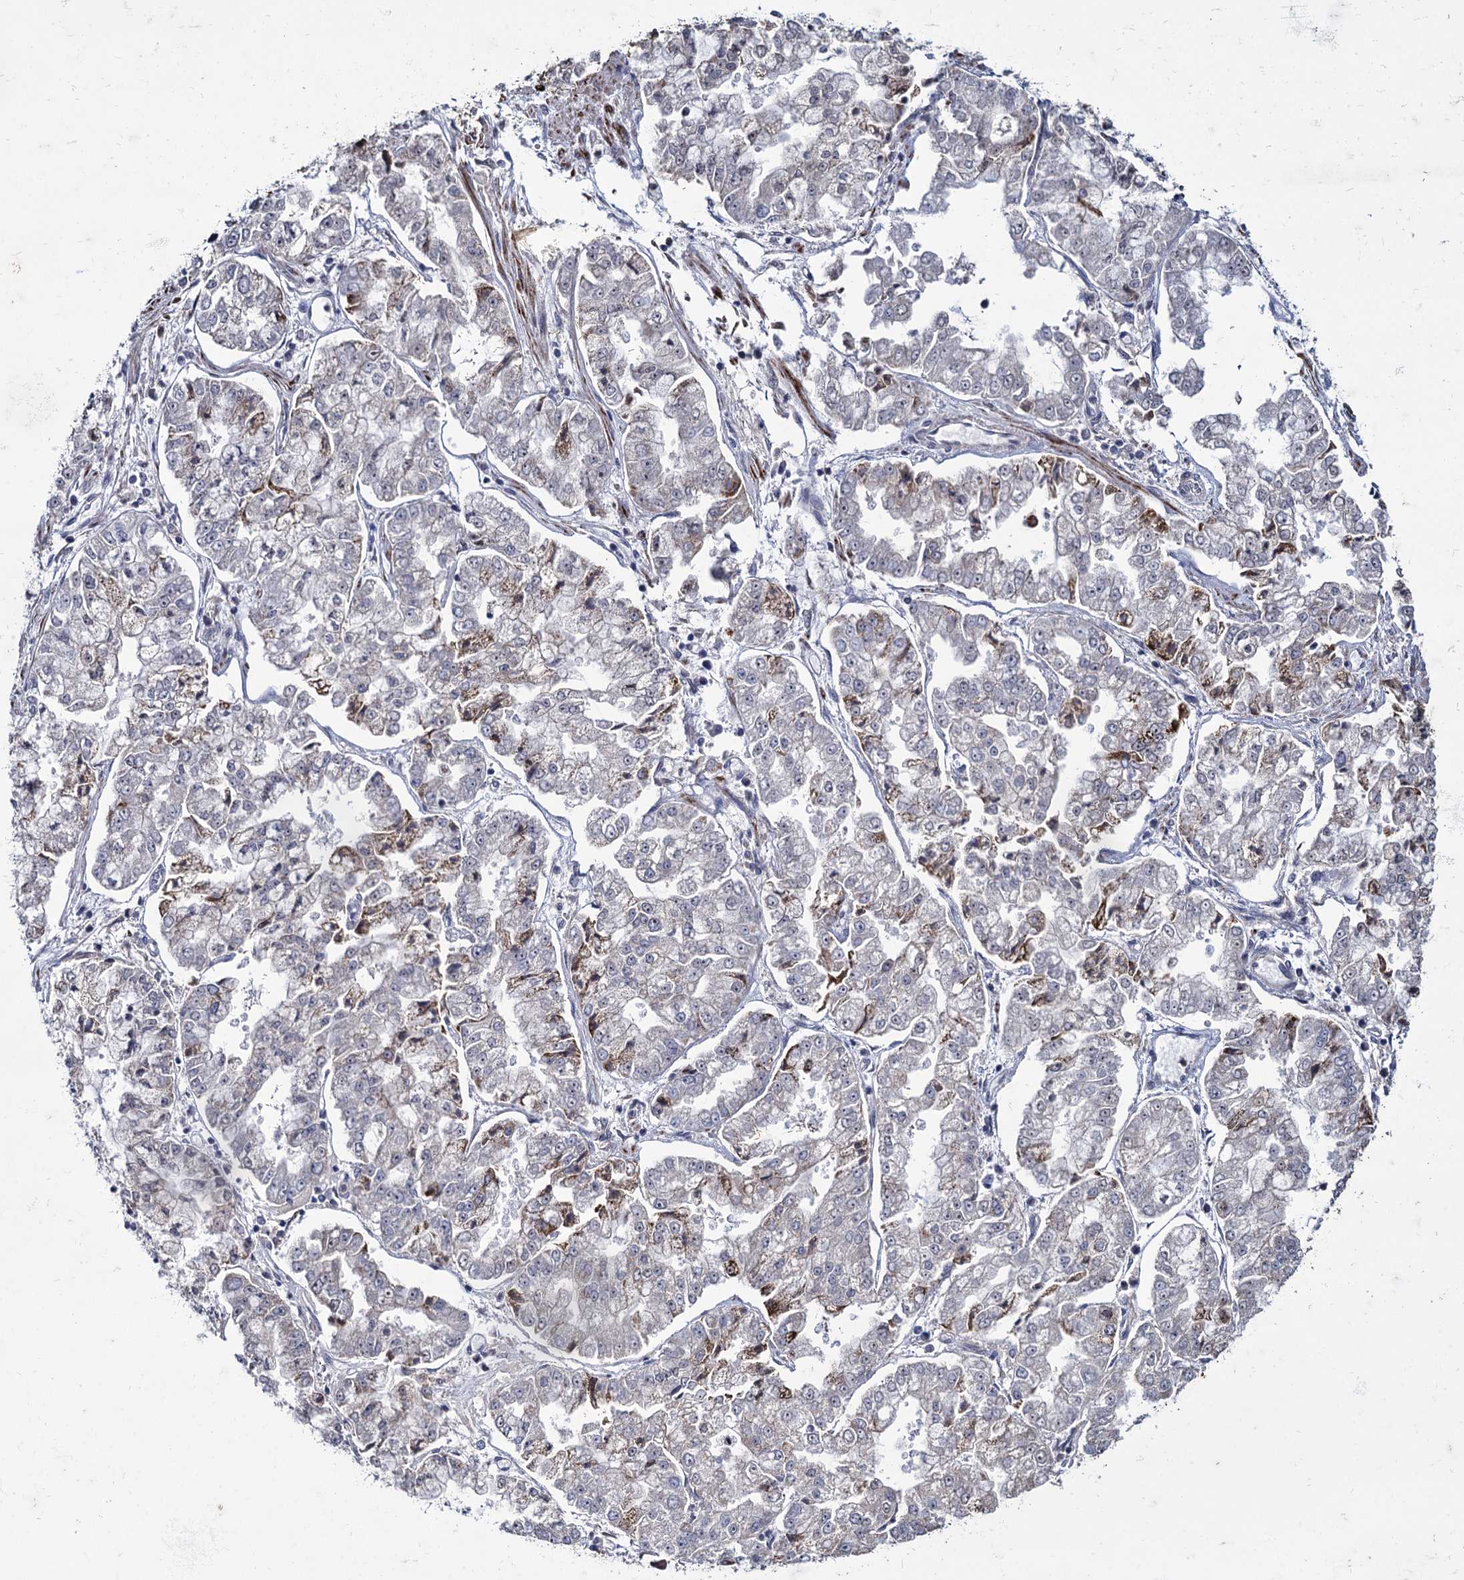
{"staining": {"intensity": "negative", "quantity": "none", "location": "none"}, "tissue": "stomach cancer", "cell_type": "Tumor cells", "image_type": "cancer", "snomed": [{"axis": "morphology", "description": "Adenocarcinoma, NOS"}, {"axis": "topography", "description": "Stomach"}], "caption": "This is a photomicrograph of immunohistochemistry (IHC) staining of adenocarcinoma (stomach), which shows no expression in tumor cells.", "gene": "RPUSD4", "patient": {"sex": "male", "age": 76}}